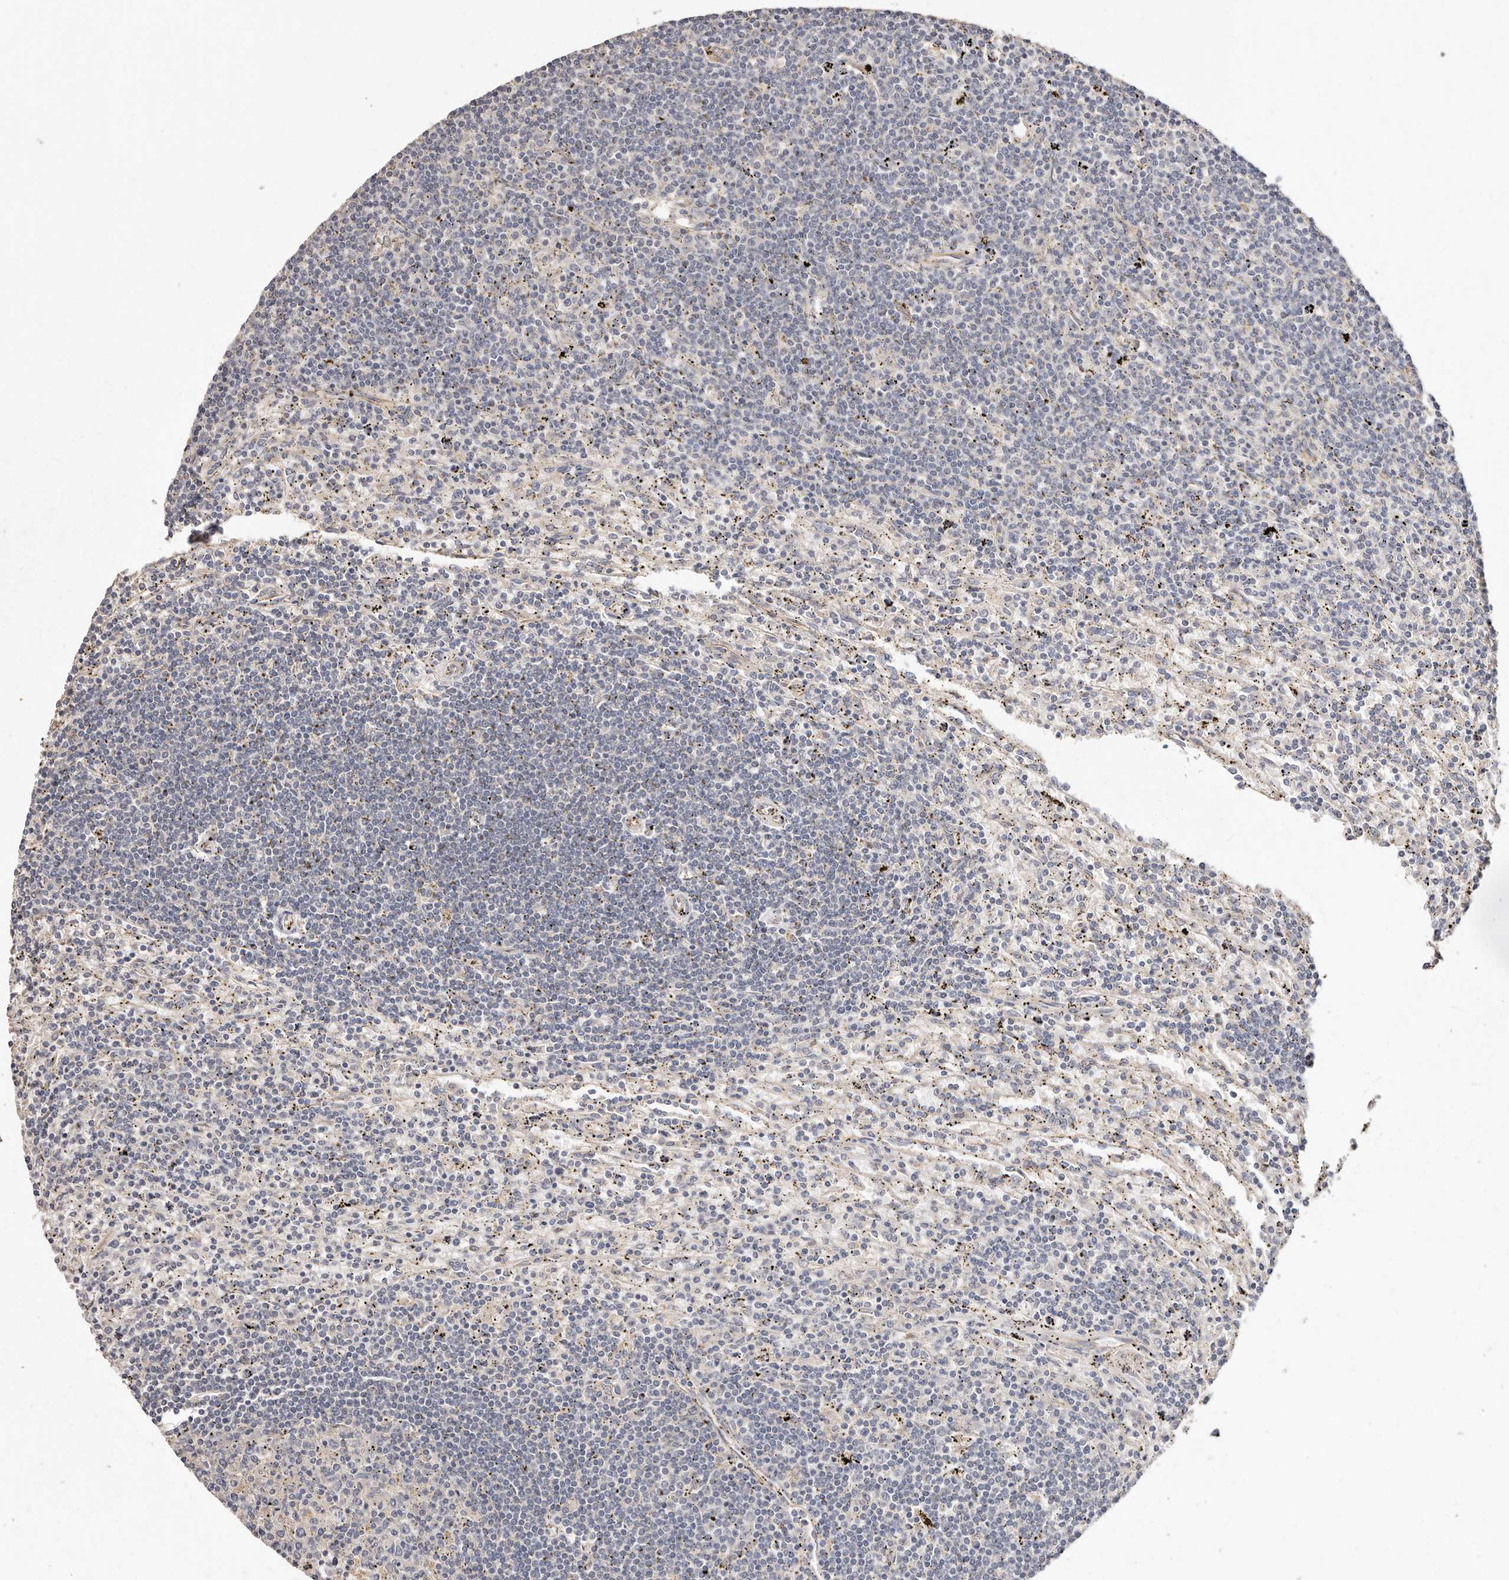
{"staining": {"intensity": "negative", "quantity": "none", "location": "none"}, "tissue": "lymphoma", "cell_type": "Tumor cells", "image_type": "cancer", "snomed": [{"axis": "morphology", "description": "Malignant lymphoma, non-Hodgkin's type, Low grade"}, {"axis": "topography", "description": "Spleen"}], "caption": "A photomicrograph of malignant lymphoma, non-Hodgkin's type (low-grade) stained for a protein displays no brown staining in tumor cells.", "gene": "THBS3", "patient": {"sex": "male", "age": 76}}